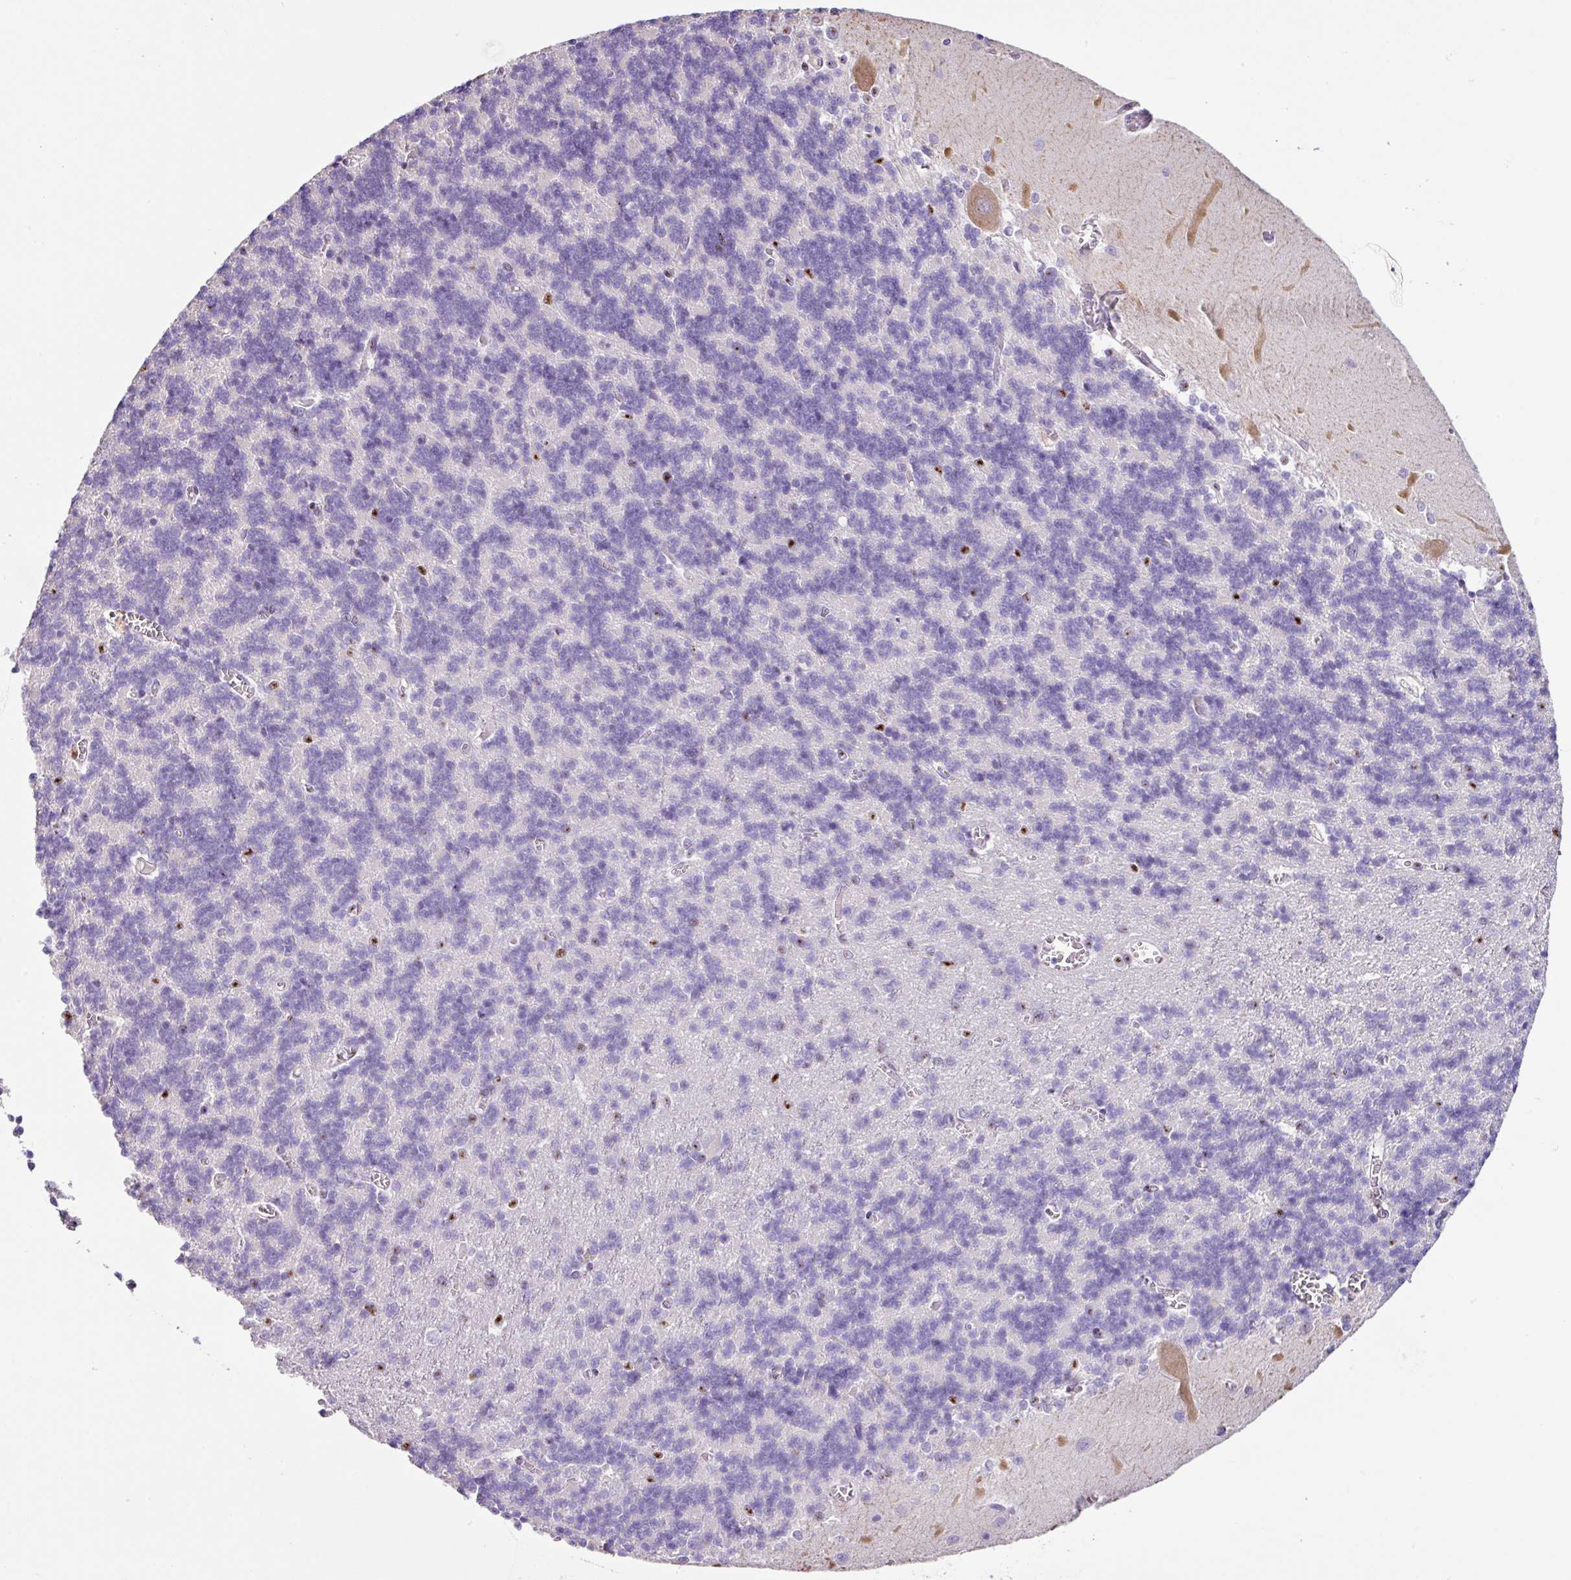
{"staining": {"intensity": "negative", "quantity": "none", "location": "none"}, "tissue": "cerebellum", "cell_type": "Cells in granular layer", "image_type": "normal", "snomed": [{"axis": "morphology", "description": "Normal tissue, NOS"}, {"axis": "topography", "description": "Cerebellum"}], "caption": "Immunohistochemistry (IHC) photomicrograph of unremarkable cerebellum stained for a protein (brown), which demonstrates no staining in cells in granular layer. (Brightfield microscopy of DAB (3,3'-diaminobenzidine) immunohistochemistry at high magnification).", "gene": "ZG16", "patient": {"sex": "male", "age": 37}}